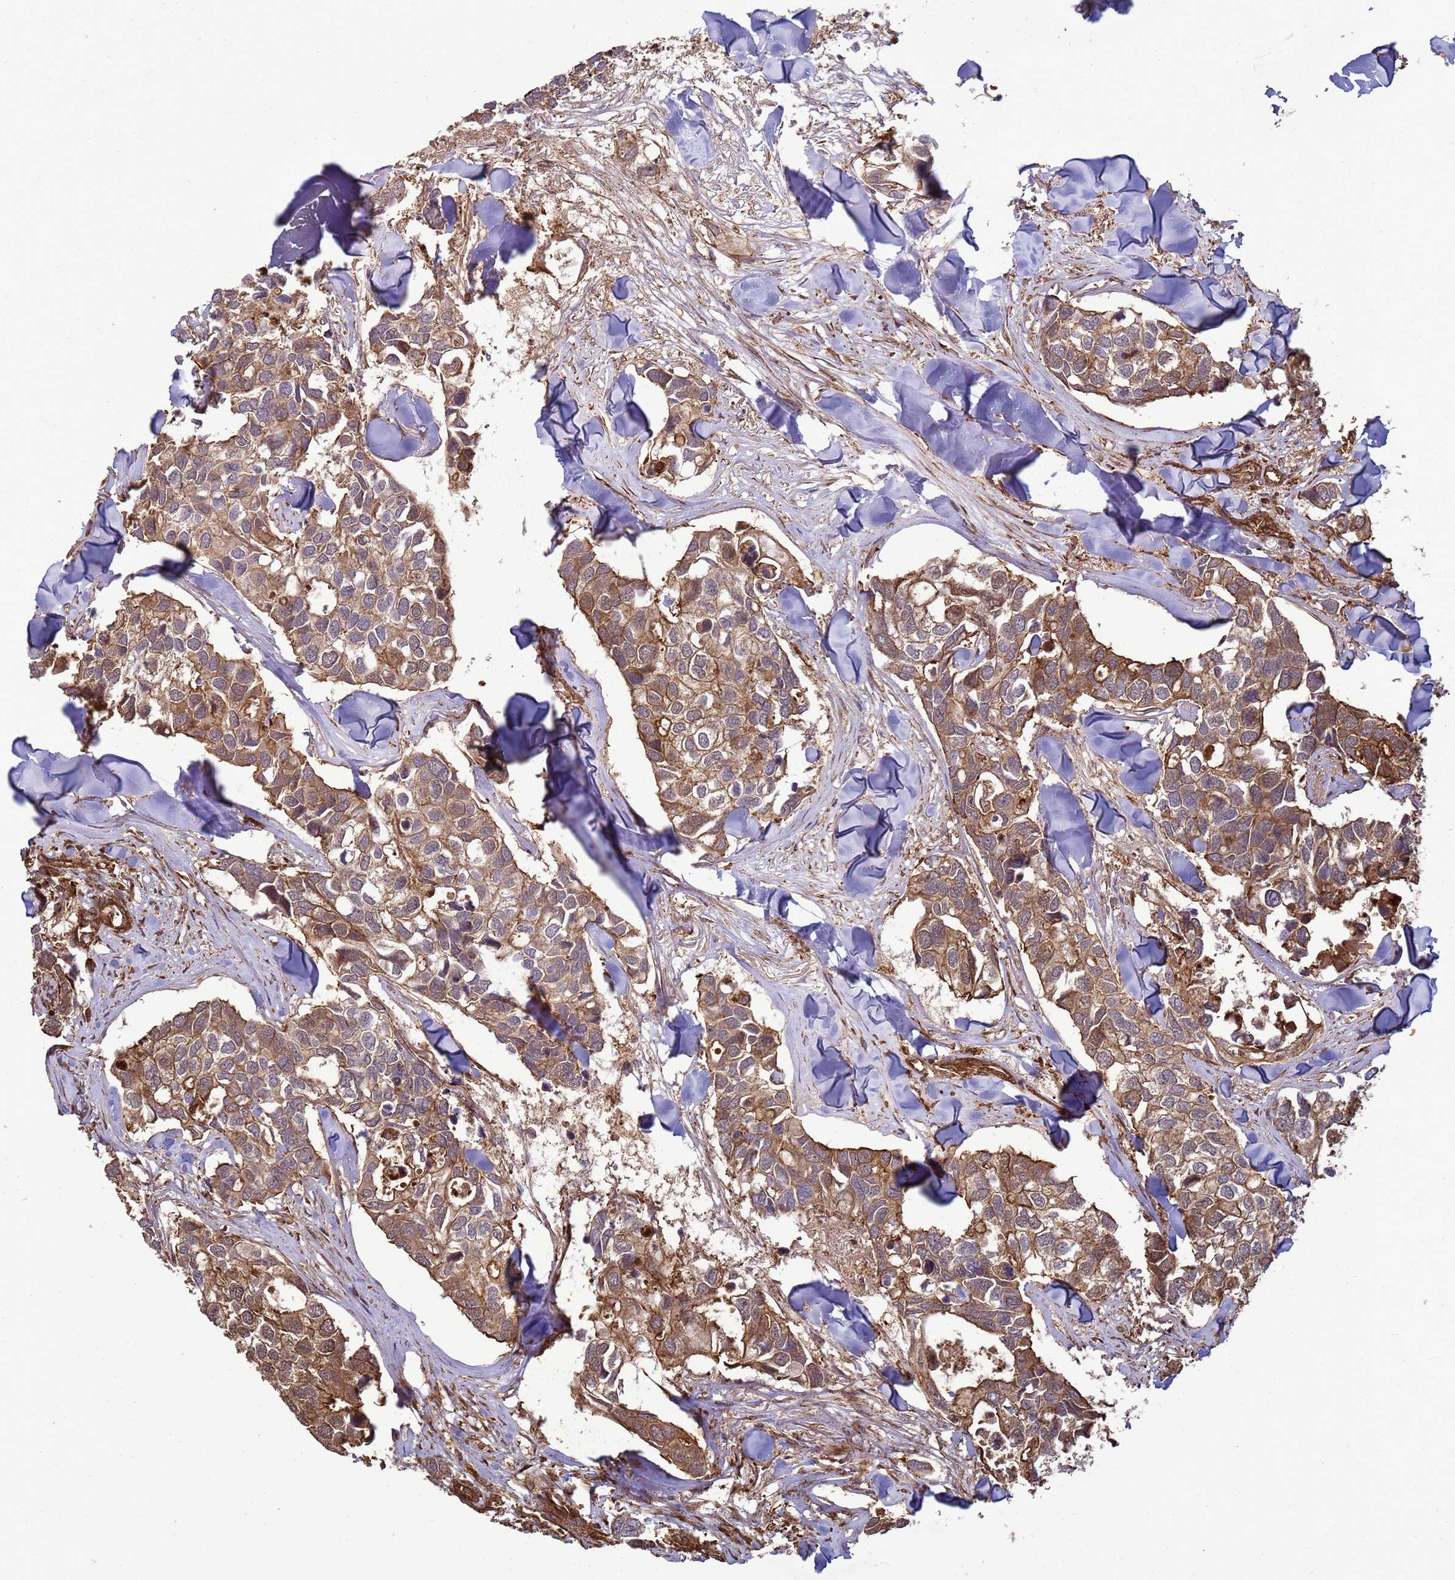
{"staining": {"intensity": "moderate", "quantity": ">75%", "location": "cytoplasmic/membranous"}, "tissue": "breast cancer", "cell_type": "Tumor cells", "image_type": "cancer", "snomed": [{"axis": "morphology", "description": "Duct carcinoma"}, {"axis": "topography", "description": "Breast"}], "caption": "Immunohistochemical staining of human infiltrating ductal carcinoma (breast) reveals medium levels of moderate cytoplasmic/membranous expression in approximately >75% of tumor cells.", "gene": "CNOT1", "patient": {"sex": "female", "age": 83}}